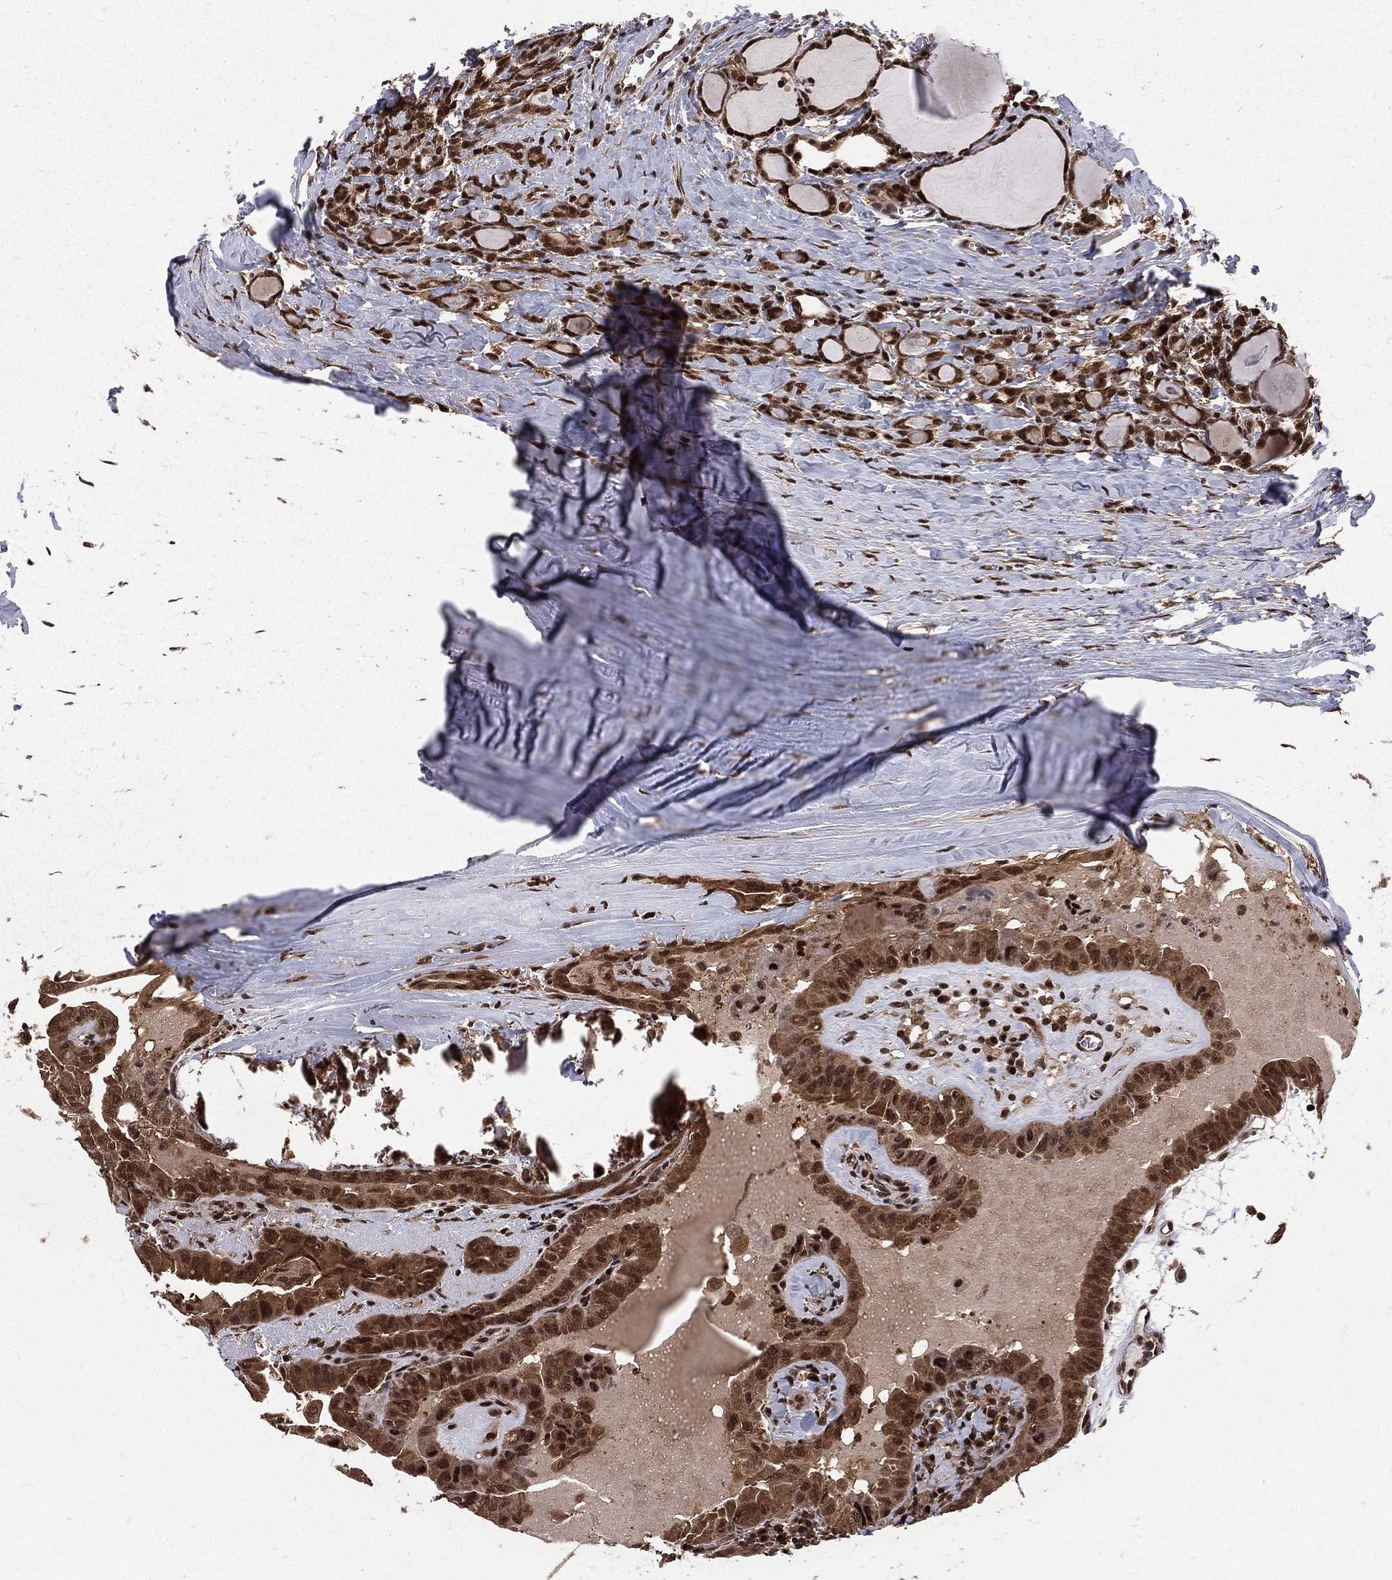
{"staining": {"intensity": "moderate", "quantity": ">75%", "location": "cytoplasmic/membranous,nuclear"}, "tissue": "thyroid cancer", "cell_type": "Tumor cells", "image_type": "cancer", "snomed": [{"axis": "morphology", "description": "Papillary adenocarcinoma, NOS"}, {"axis": "topography", "description": "Thyroid gland"}], "caption": "Immunohistochemistry micrograph of thyroid cancer stained for a protein (brown), which displays medium levels of moderate cytoplasmic/membranous and nuclear positivity in about >75% of tumor cells.", "gene": "COPS4", "patient": {"sex": "female", "age": 37}}